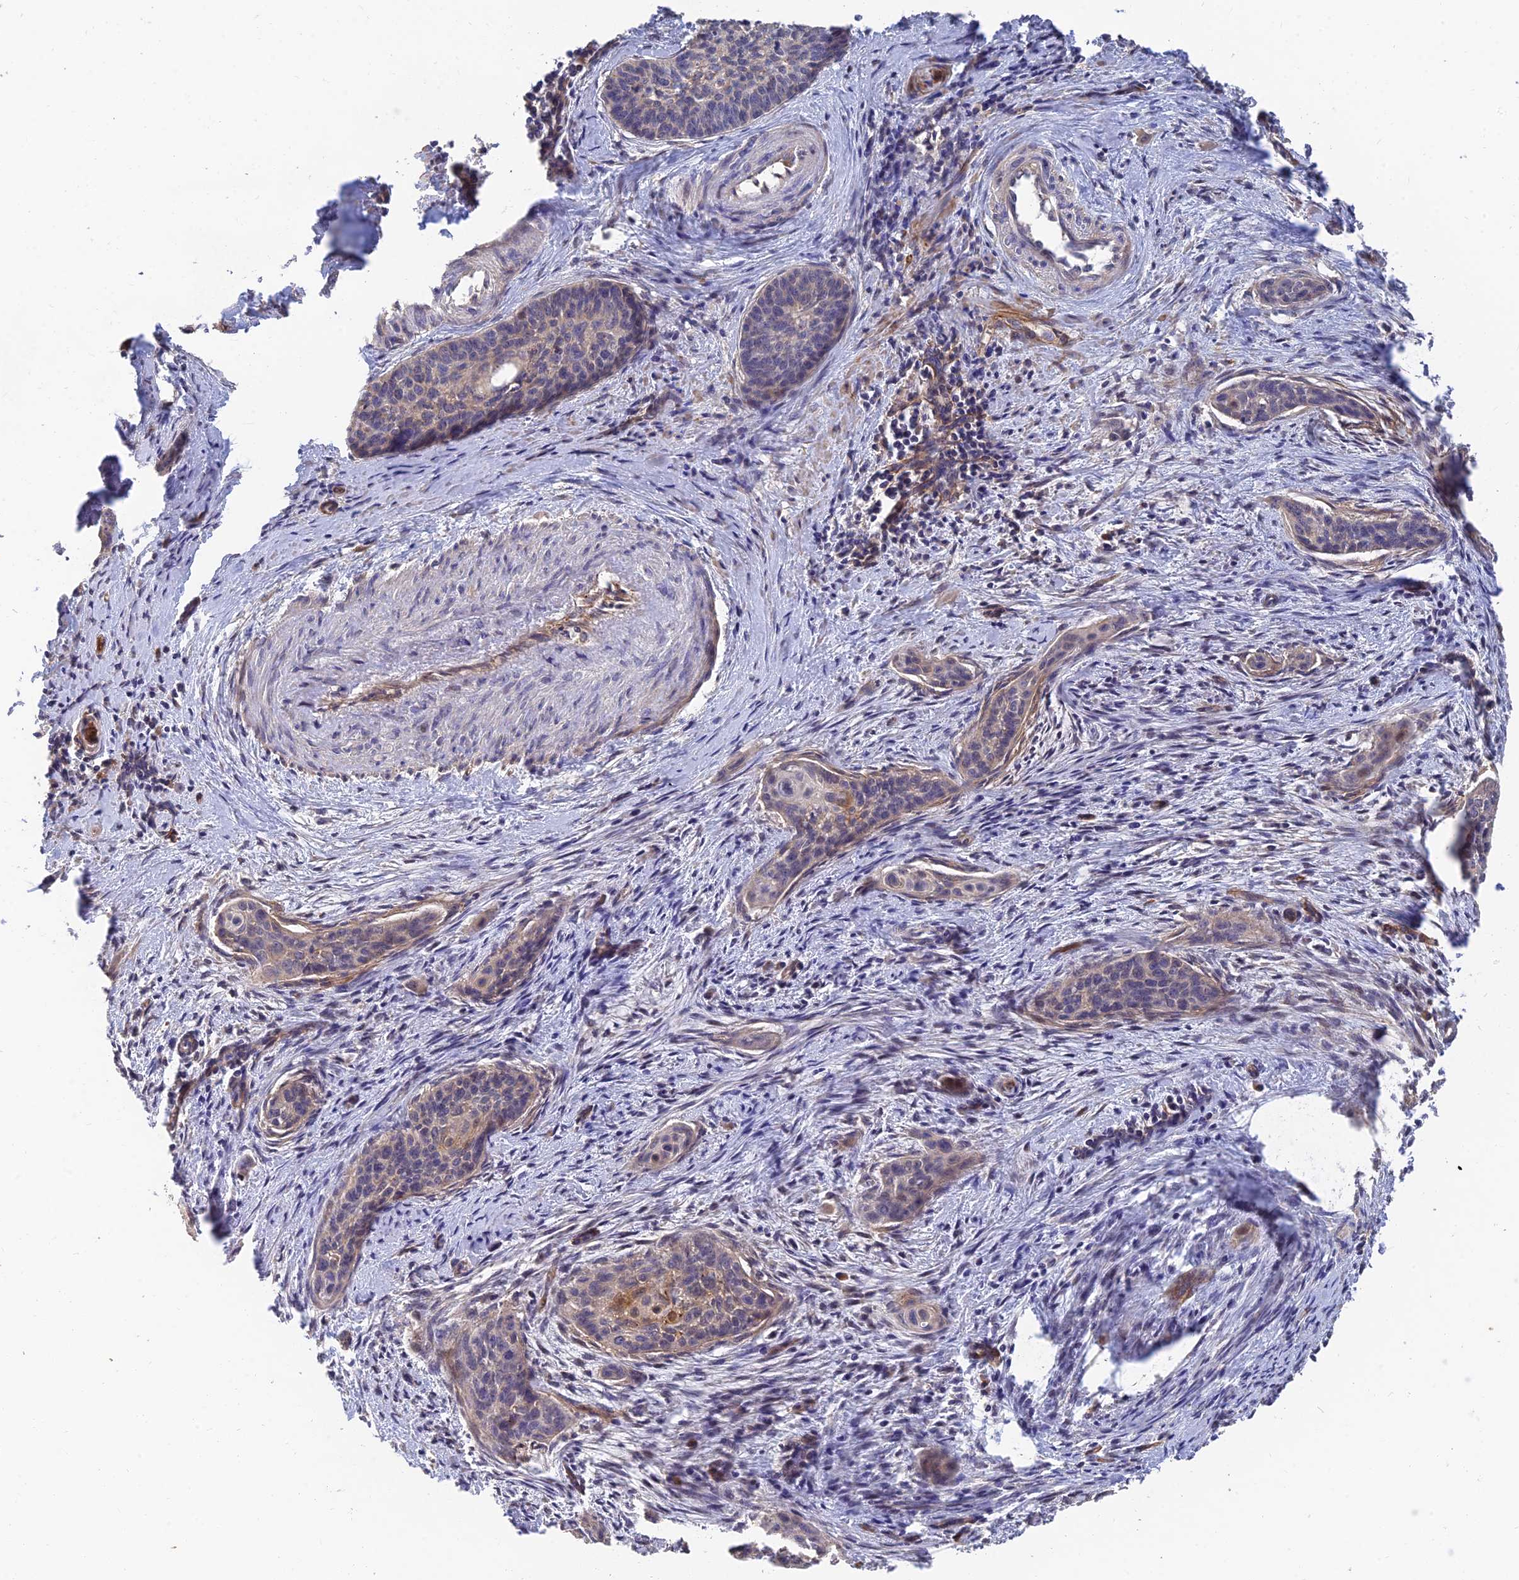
{"staining": {"intensity": "negative", "quantity": "none", "location": "none"}, "tissue": "cervical cancer", "cell_type": "Tumor cells", "image_type": "cancer", "snomed": [{"axis": "morphology", "description": "Squamous cell carcinoma, NOS"}, {"axis": "topography", "description": "Cervix"}], "caption": "Cervical cancer (squamous cell carcinoma) stained for a protein using IHC displays no staining tumor cells.", "gene": "MRPL35", "patient": {"sex": "female", "age": 33}}